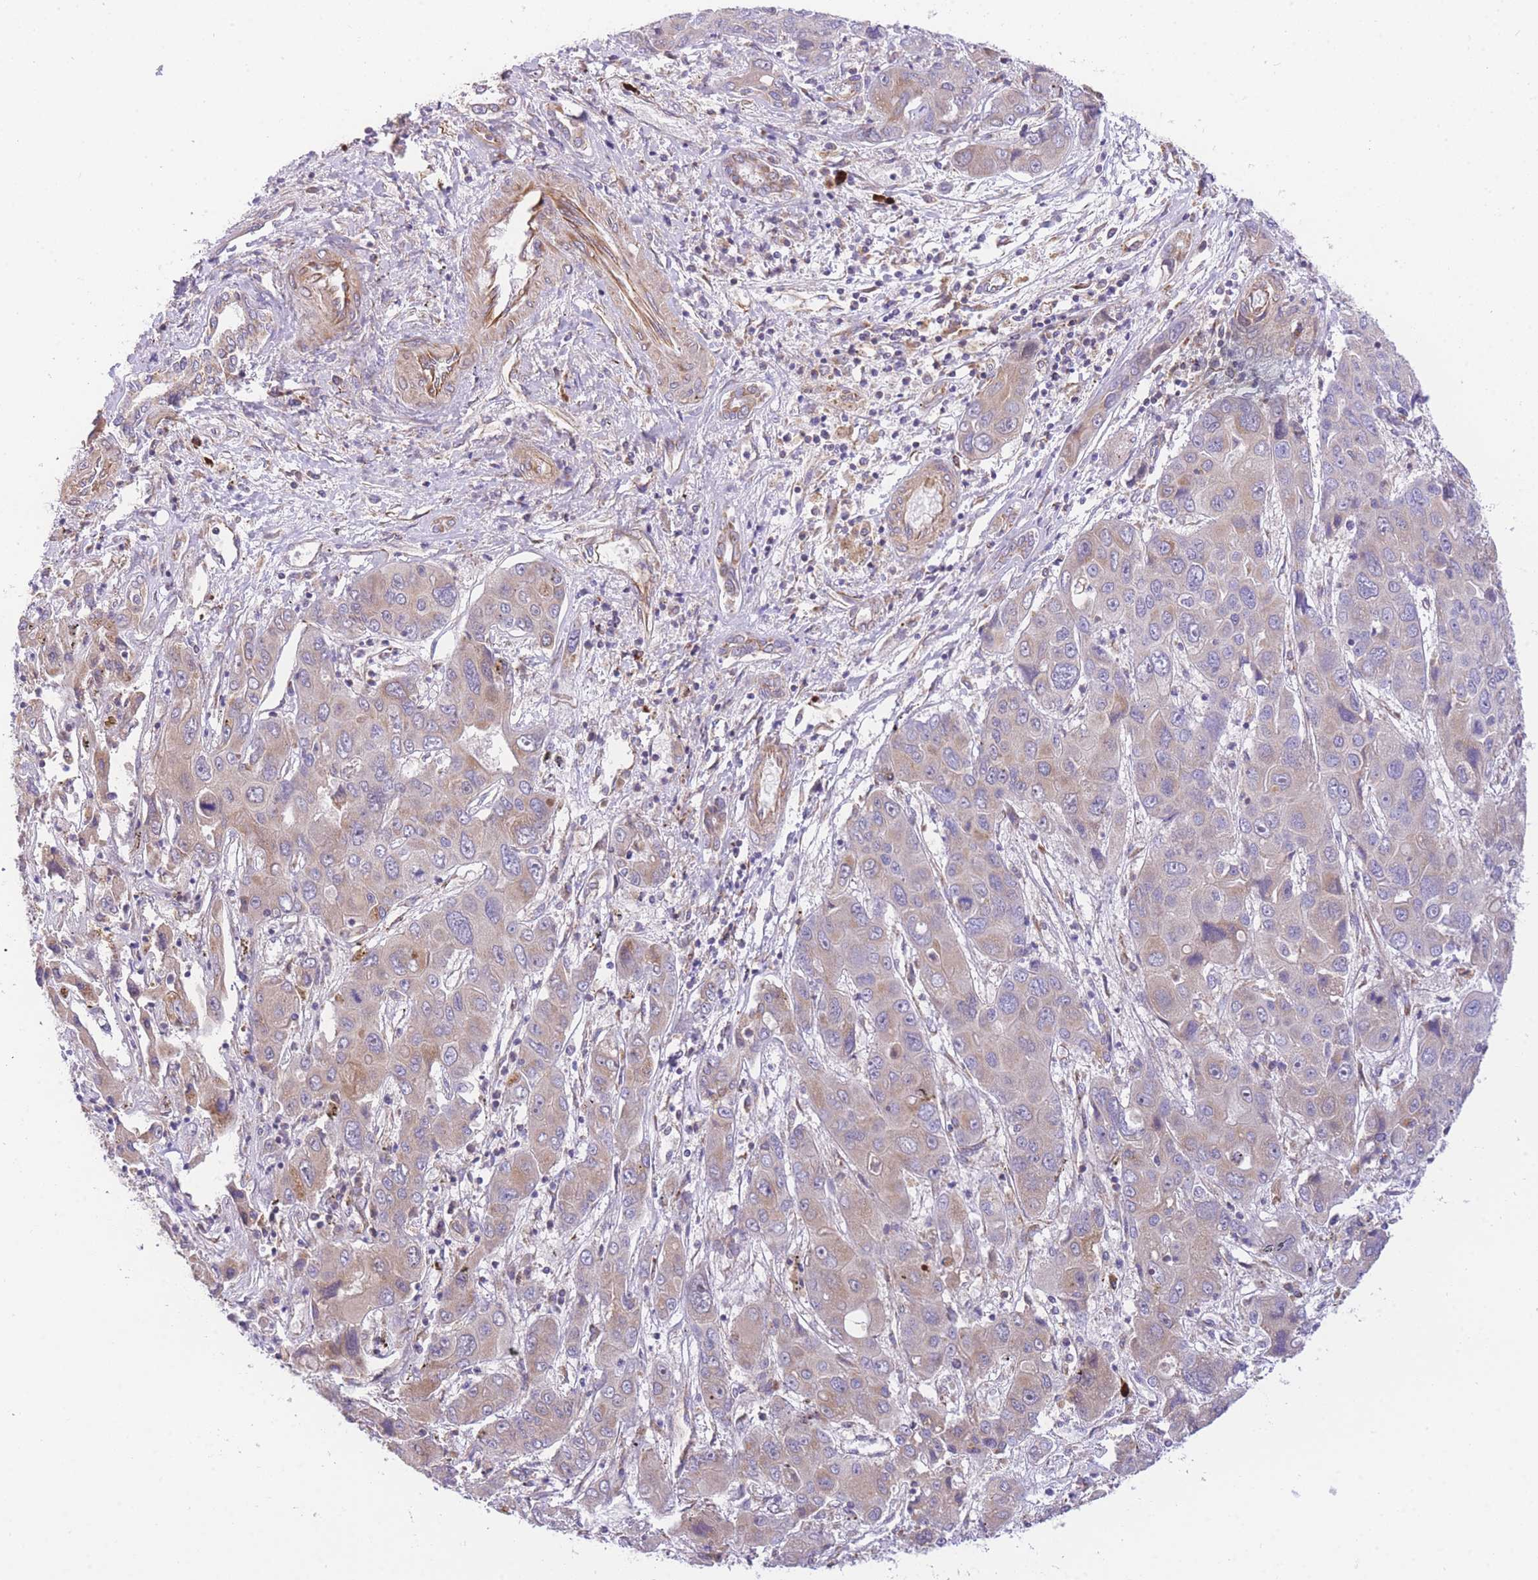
{"staining": {"intensity": "weak", "quantity": "25%-75%", "location": "cytoplasmic/membranous"}, "tissue": "liver cancer", "cell_type": "Tumor cells", "image_type": "cancer", "snomed": [{"axis": "morphology", "description": "Cholangiocarcinoma"}, {"axis": "topography", "description": "Liver"}], "caption": "Approximately 25%-75% of tumor cells in human liver cancer exhibit weak cytoplasmic/membranous protein positivity as visualized by brown immunohistochemical staining.", "gene": "MTRES1", "patient": {"sex": "male", "age": 67}}